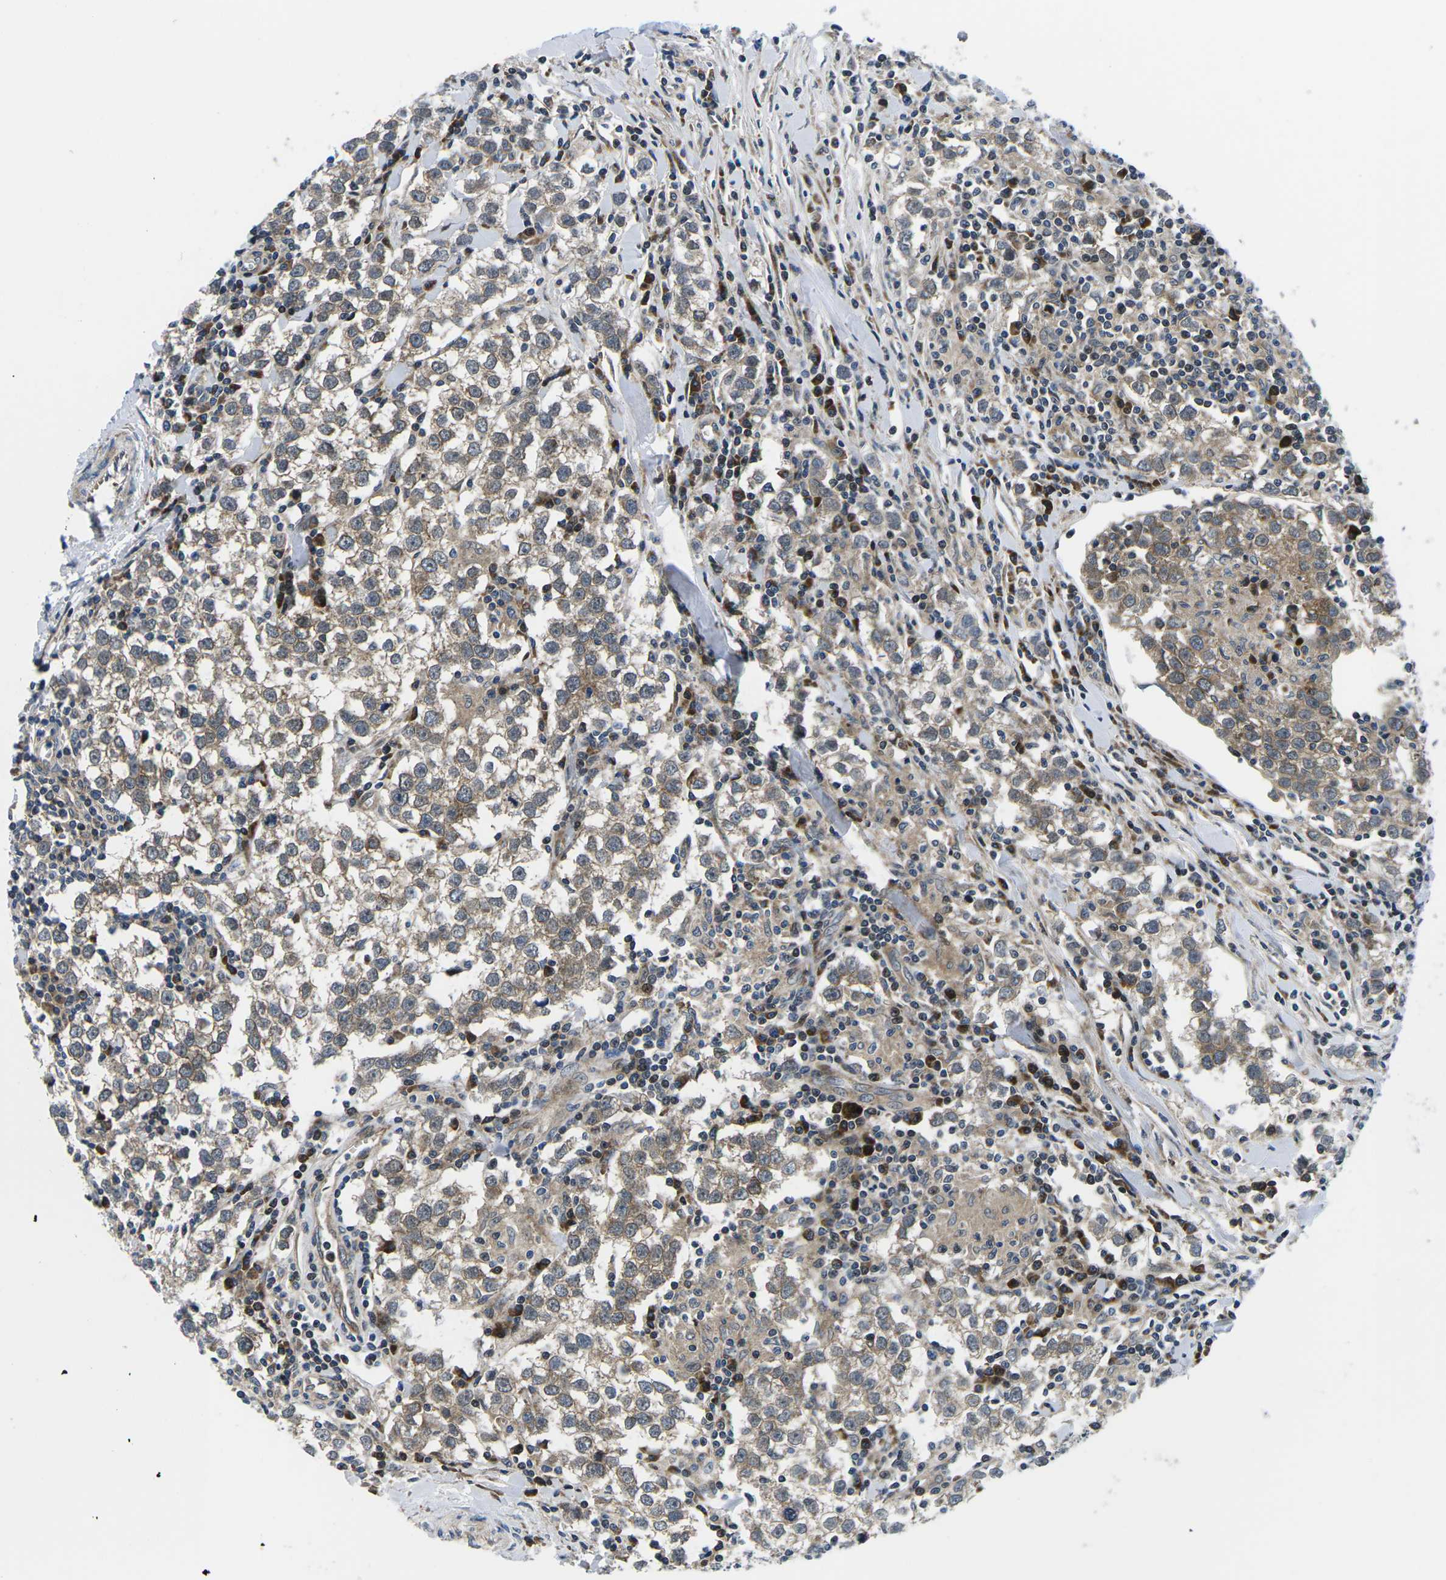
{"staining": {"intensity": "weak", "quantity": "25%-75%", "location": "cytoplasmic/membranous"}, "tissue": "testis cancer", "cell_type": "Tumor cells", "image_type": "cancer", "snomed": [{"axis": "morphology", "description": "Seminoma, NOS"}, {"axis": "morphology", "description": "Carcinoma, Embryonal, NOS"}, {"axis": "topography", "description": "Testis"}], "caption": "A high-resolution photomicrograph shows IHC staining of seminoma (testis), which exhibits weak cytoplasmic/membranous positivity in approximately 25%-75% of tumor cells.", "gene": "EIF4E", "patient": {"sex": "male", "age": 36}}